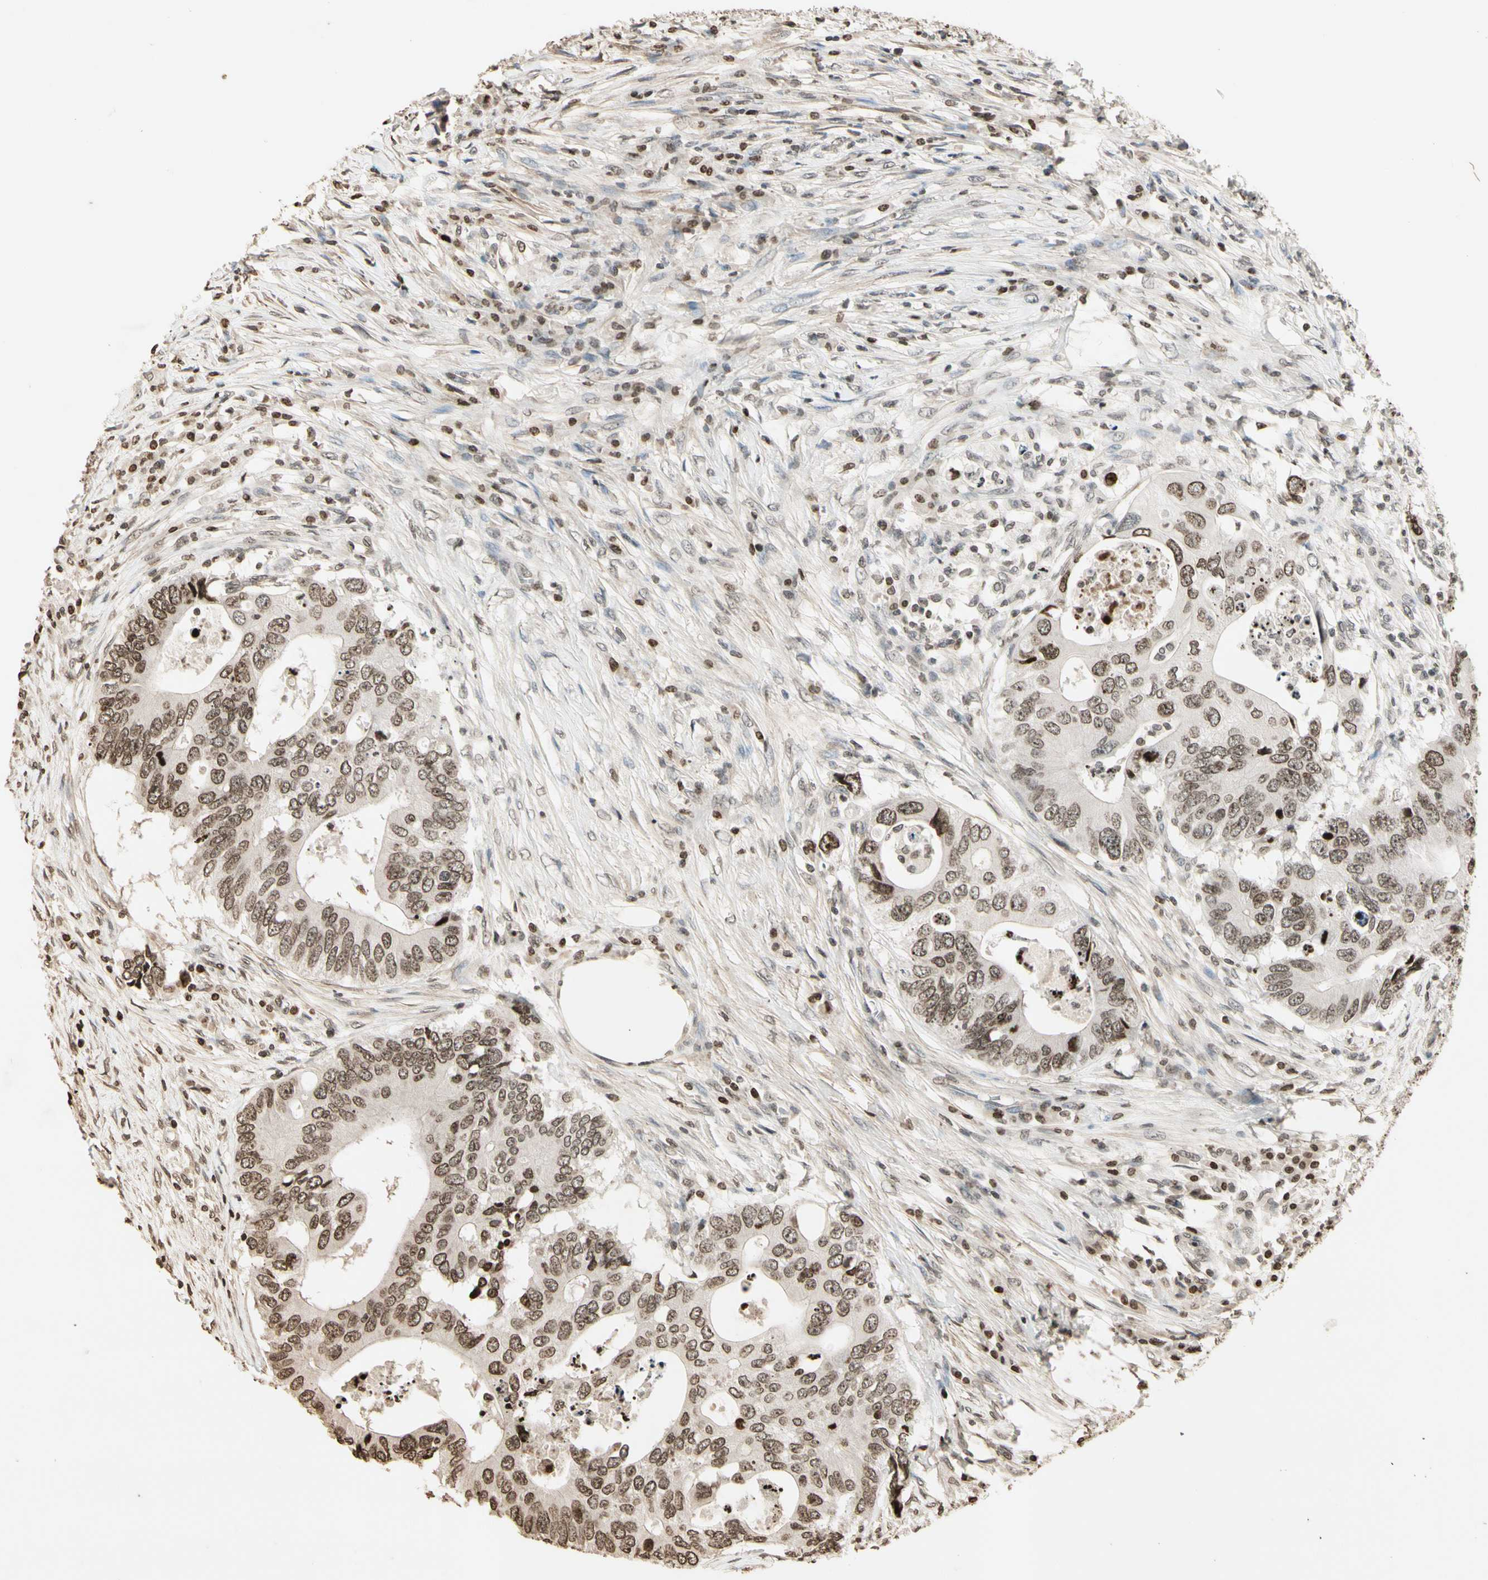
{"staining": {"intensity": "weak", "quantity": "25%-75%", "location": "nuclear"}, "tissue": "colorectal cancer", "cell_type": "Tumor cells", "image_type": "cancer", "snomed": [{"axis": "morphology", "description": "Adenocarcinoma, NOS"}, {"axis": "topography", "description": "Colon"}], "caption": "A histopathology image of colorectal cancer (adenocarcinoma) stained for a protein displays weak nuclear brown staining in tumor cells.", "gene": "TOP1", "patient": {"sex": "male", "age": 71}}